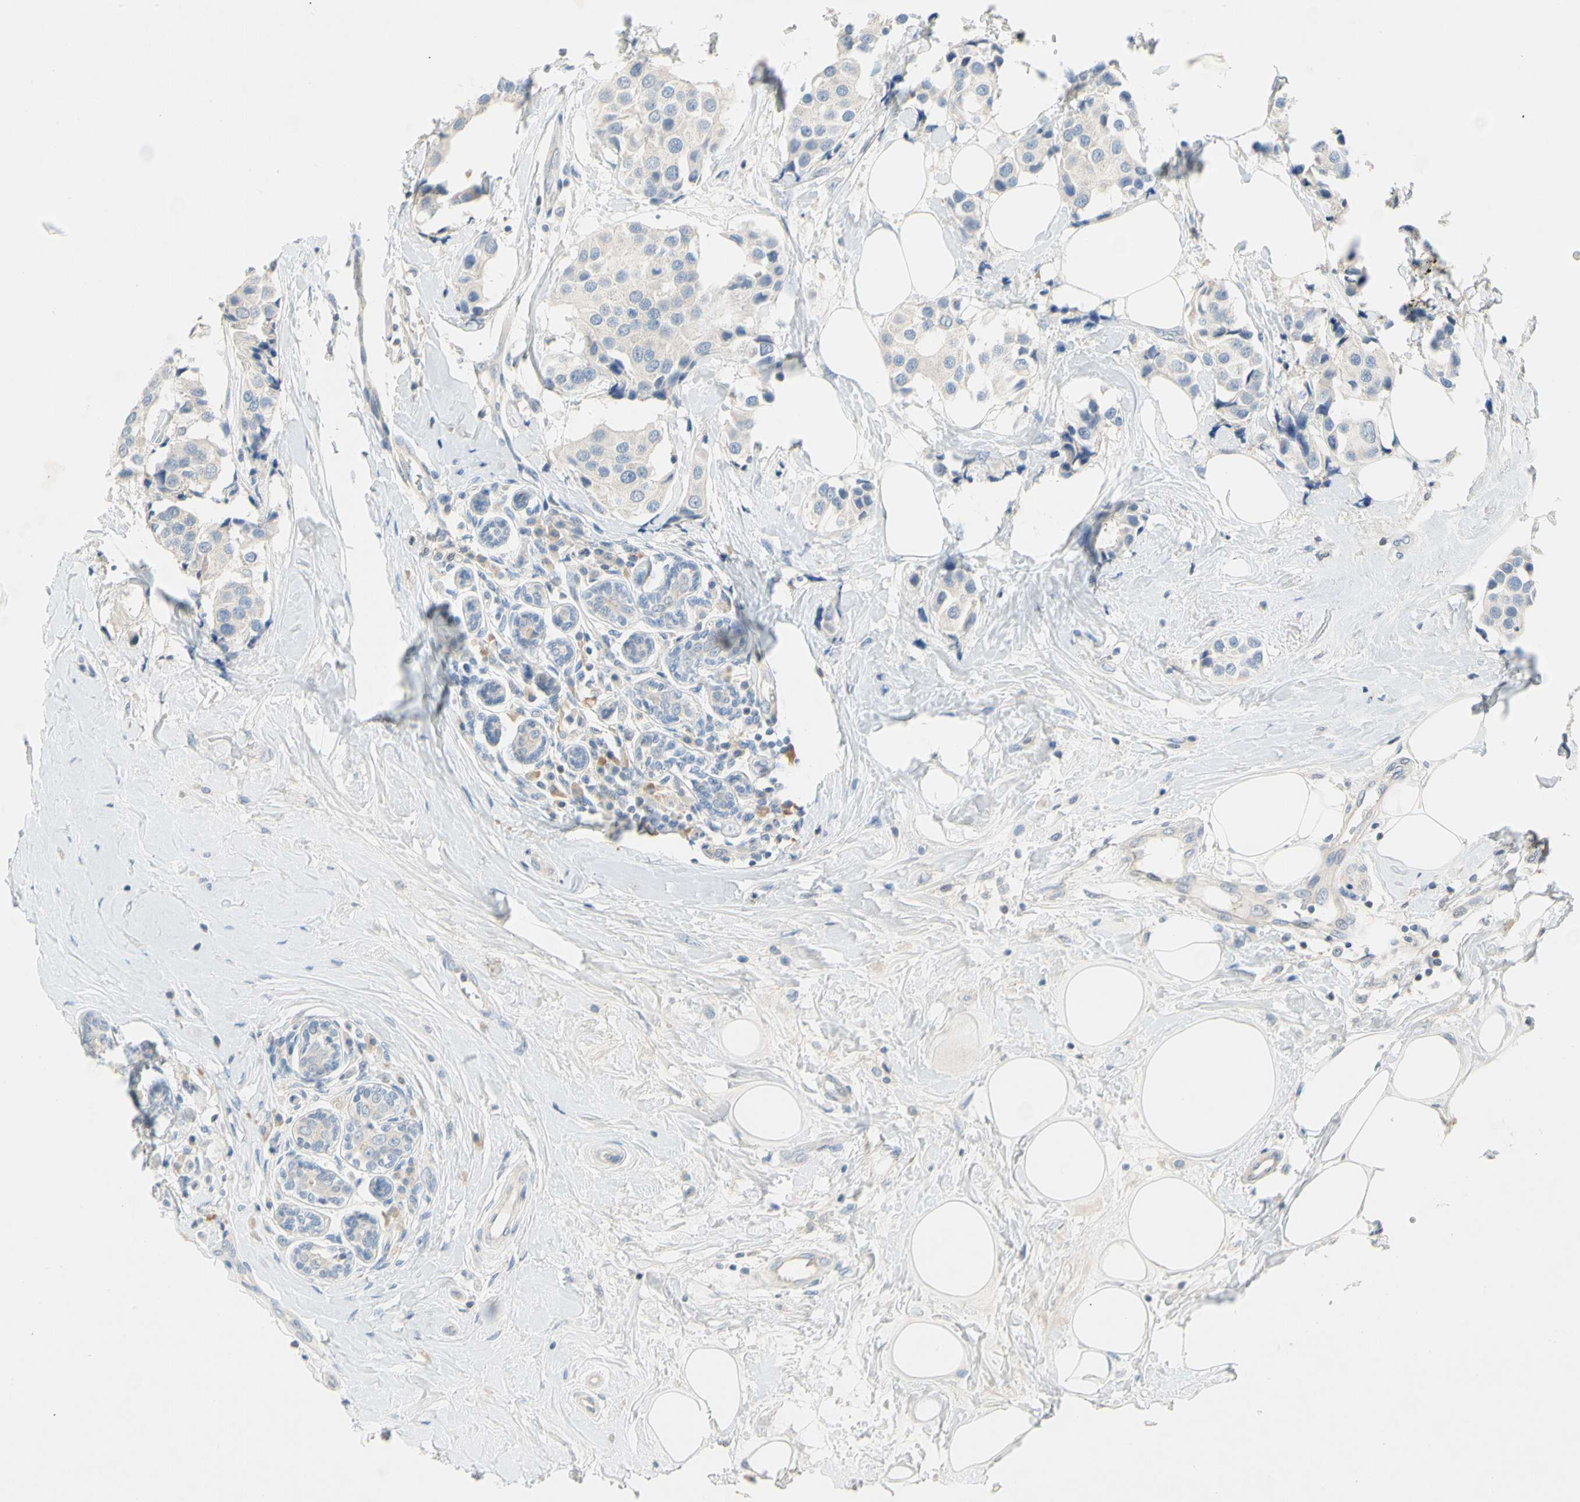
{"staining": {"intensity": "negative", "quantity": "none", "location": "none"}, "tissue": "breast cancer", "cell_type": "Tumor cells", "image_type": "cancer", "snomed": [{"axis": "morphology", "description": "Normal tissue, NOS"}, {"axis": "morphology", "description": "Duct carcinoma"}, {"axis": "topography", "description": "Breast"}], "caption": "This is a image of immunohistochemistry (IHC) staining of breast intraductal carcinoma, which shows no positivity in tumor cells. (Brightfield microscopy of DAB (3,3'-diaminobenzidine) IHC at high magnification).", "gene": "CCM2L", "patient": {"sex": "female", "age": 39}}